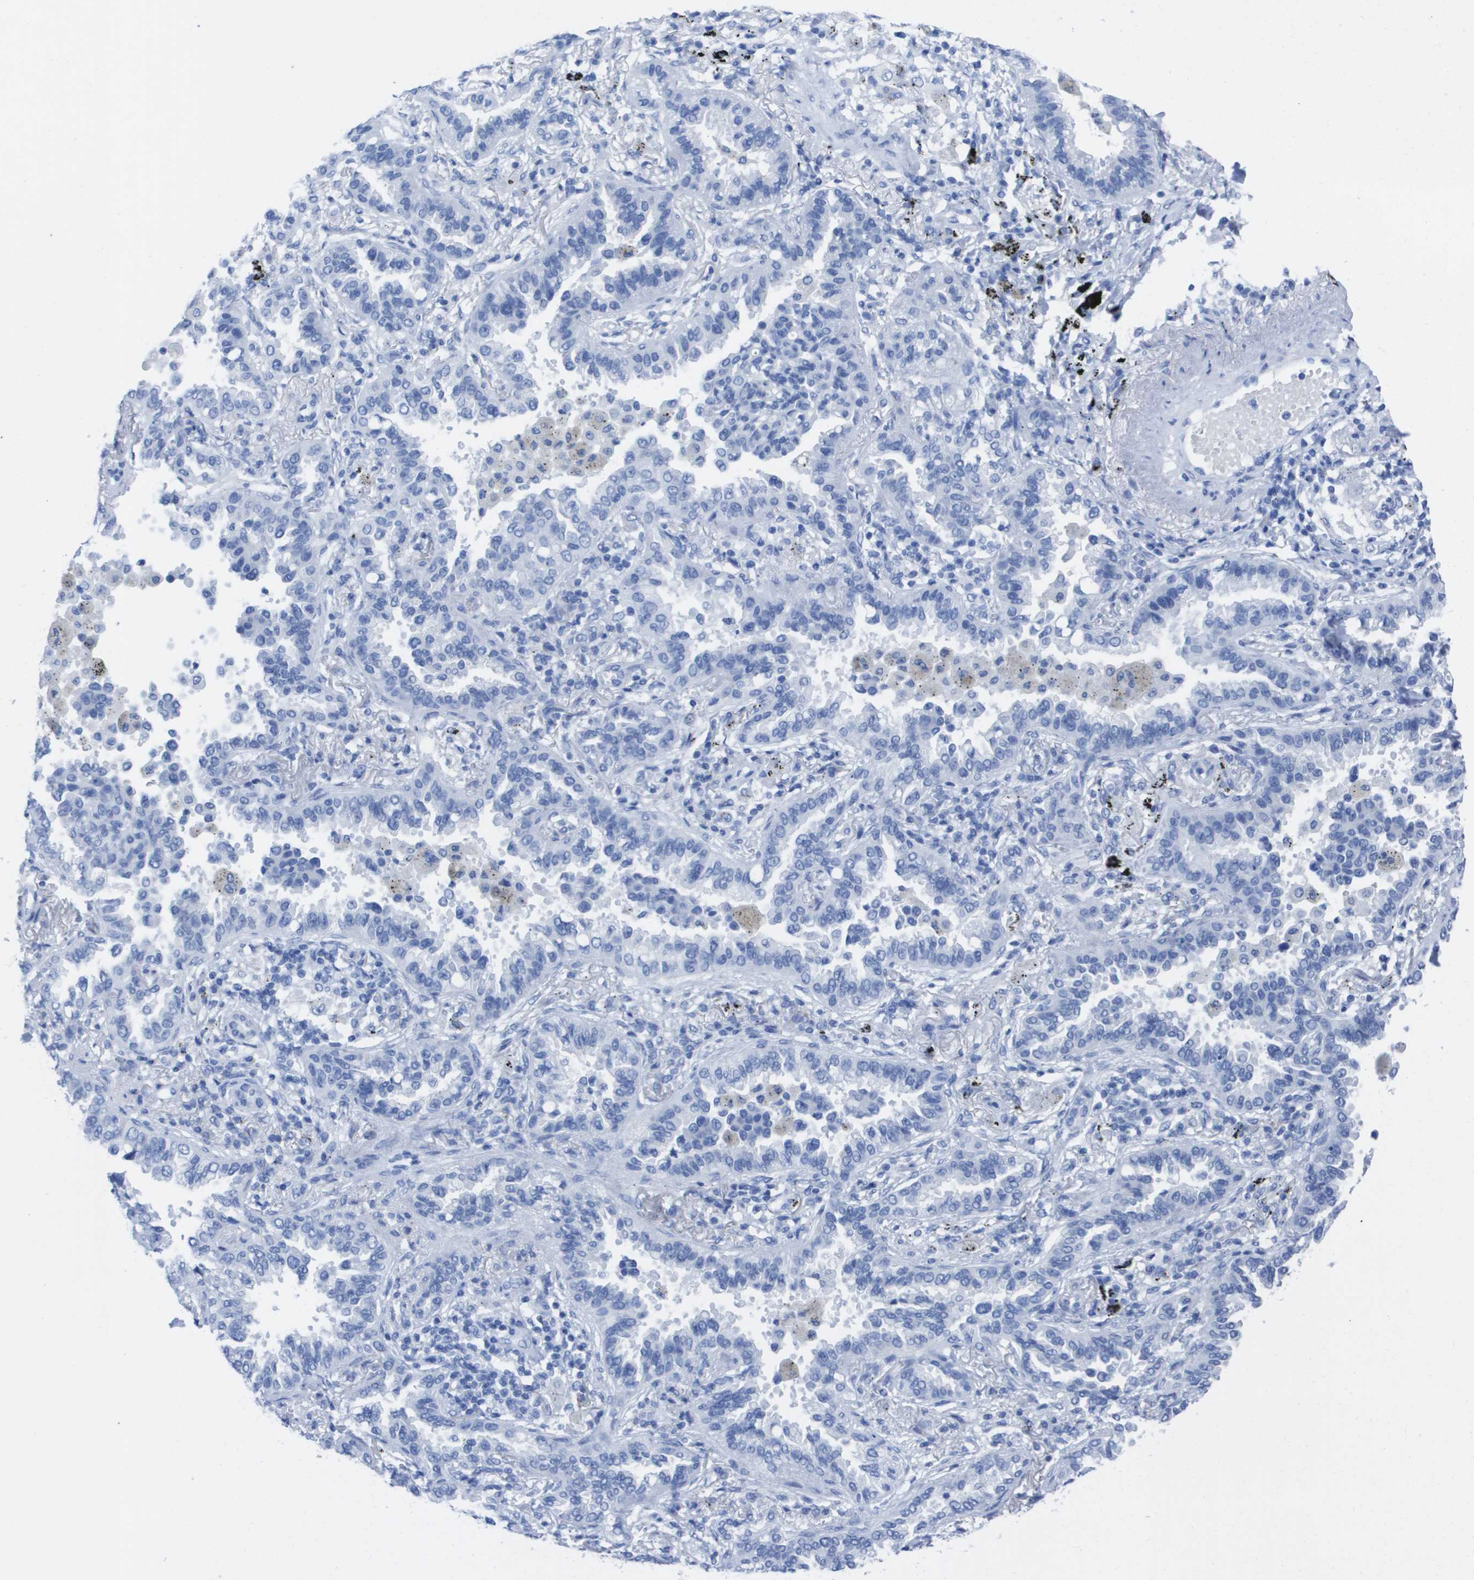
{"staining": {"intensity": "negative", "quantity": "none", "location": "none"}, "tissue": "lung cancer", "cell_type": "Tumor cells", "image_type": "cancer", "snomed": [{"axis": "morphology", "description": "Normal tissue, NOS"}, {"axis": "morphology", "description": "Adenocarcinoma, NOS"}, {"axis": "topography", "description": "Lung"}], "caption": "Image shows no protein staining in tumor cells of lung adenocarcinoma tissue. The staining is performed using DAB (3,3'-diaminobenzidine) brown chromogen with nuclei counter-stained in using hematoxylin.", "gene": "KCNA3", "patient": {"sex": "male", "age": 59}}